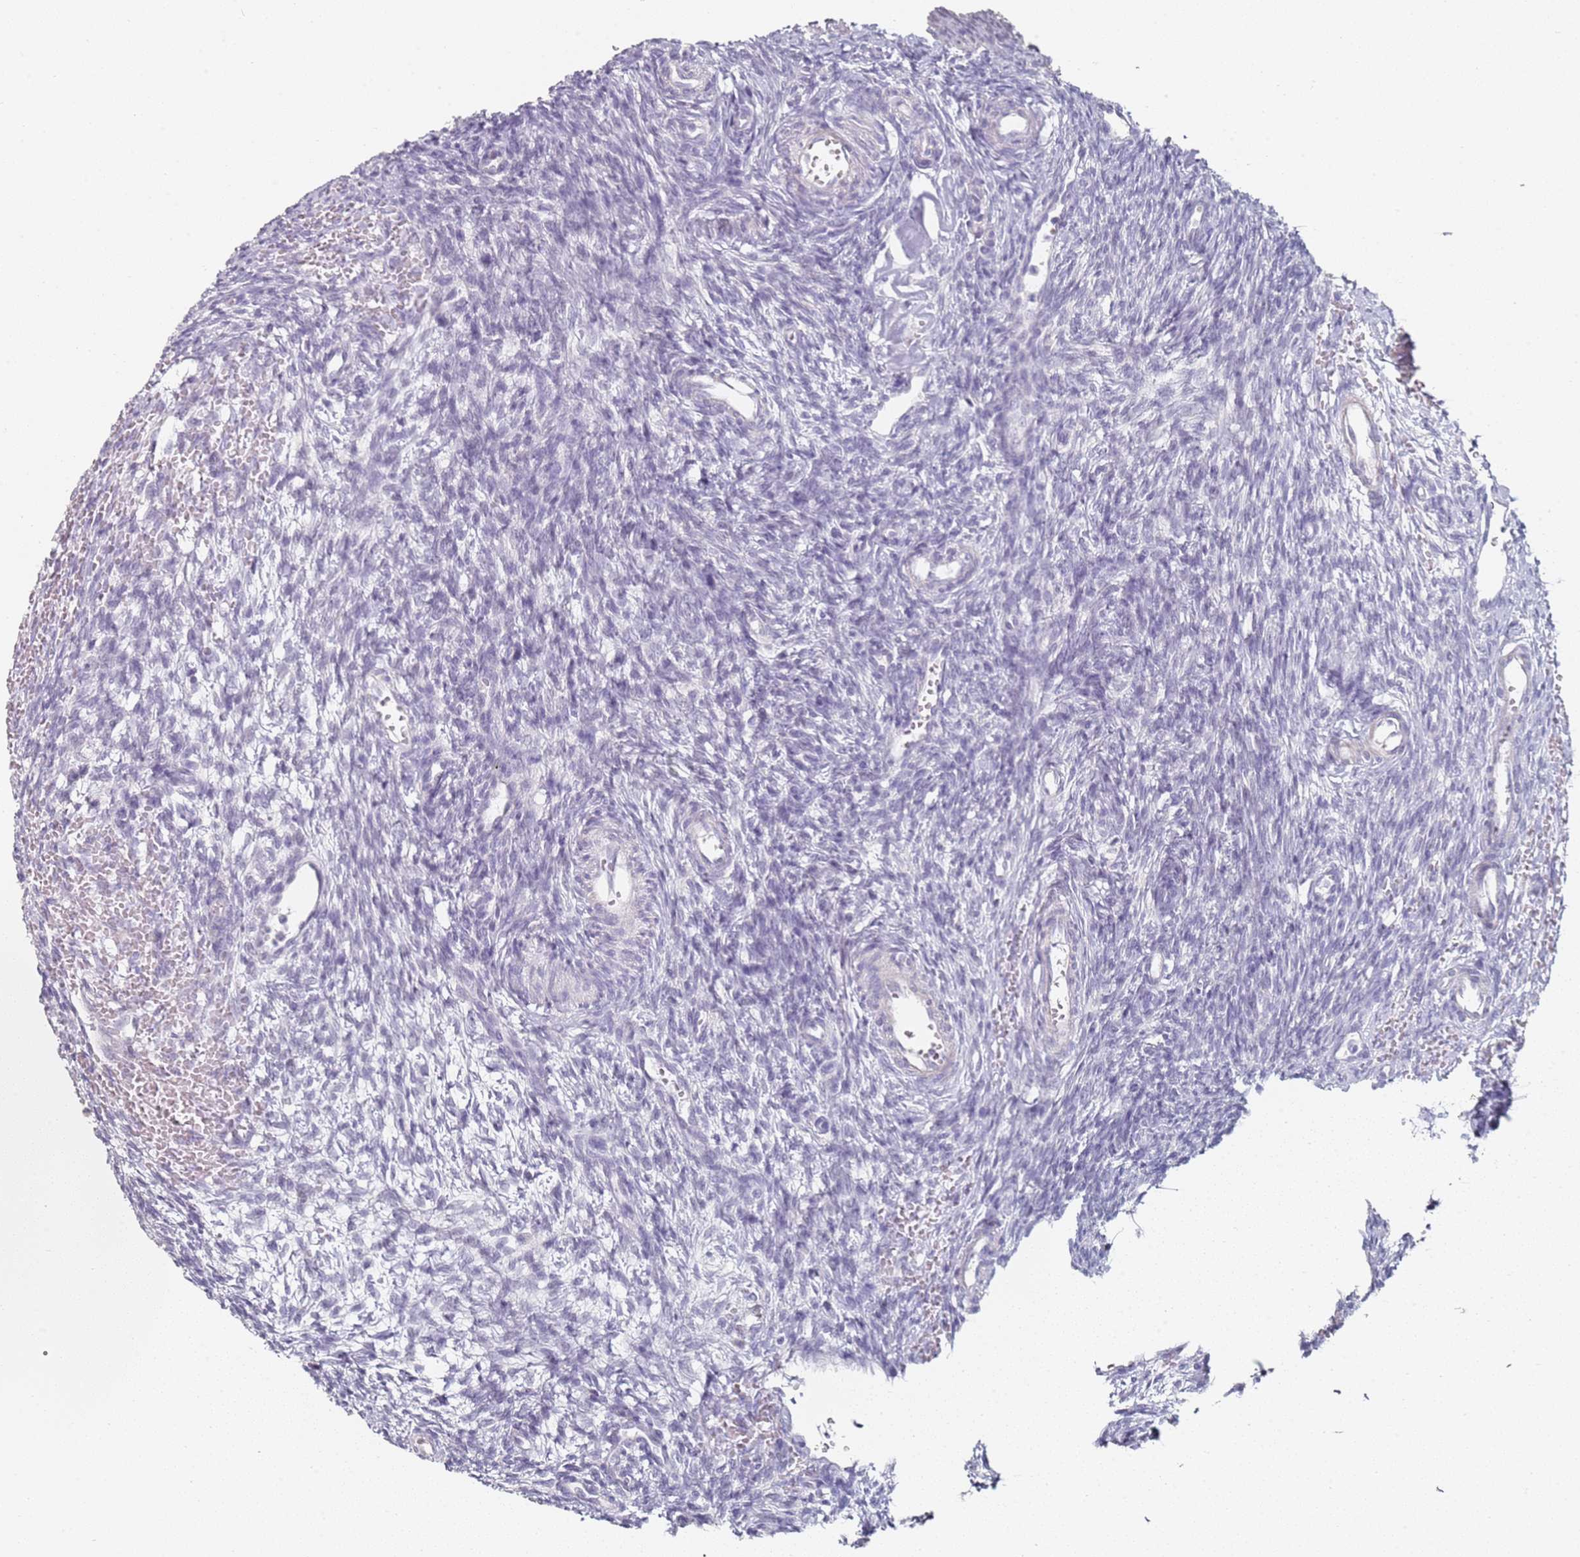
{"staining": {"intensity": "negative", "quantity": "none", "location": "none"}, "tissue": "ovary", "cell_type": "Follicle cells", "image_type": "normal", "snomed": [{"axis": "morphology", "description": "Normal tissue, NOS"}, {"axis": "topography", "description": "Ovary"}], "caption": "DAB (3,3'-diaminobenzidine) immunohistochemical staining of unremarkable human ovary reveals no significant staining in follicle cells. Nuclei are stained in blue.", "gene": "DNAH11", "patient": {"sex": "female", "age": 39}}